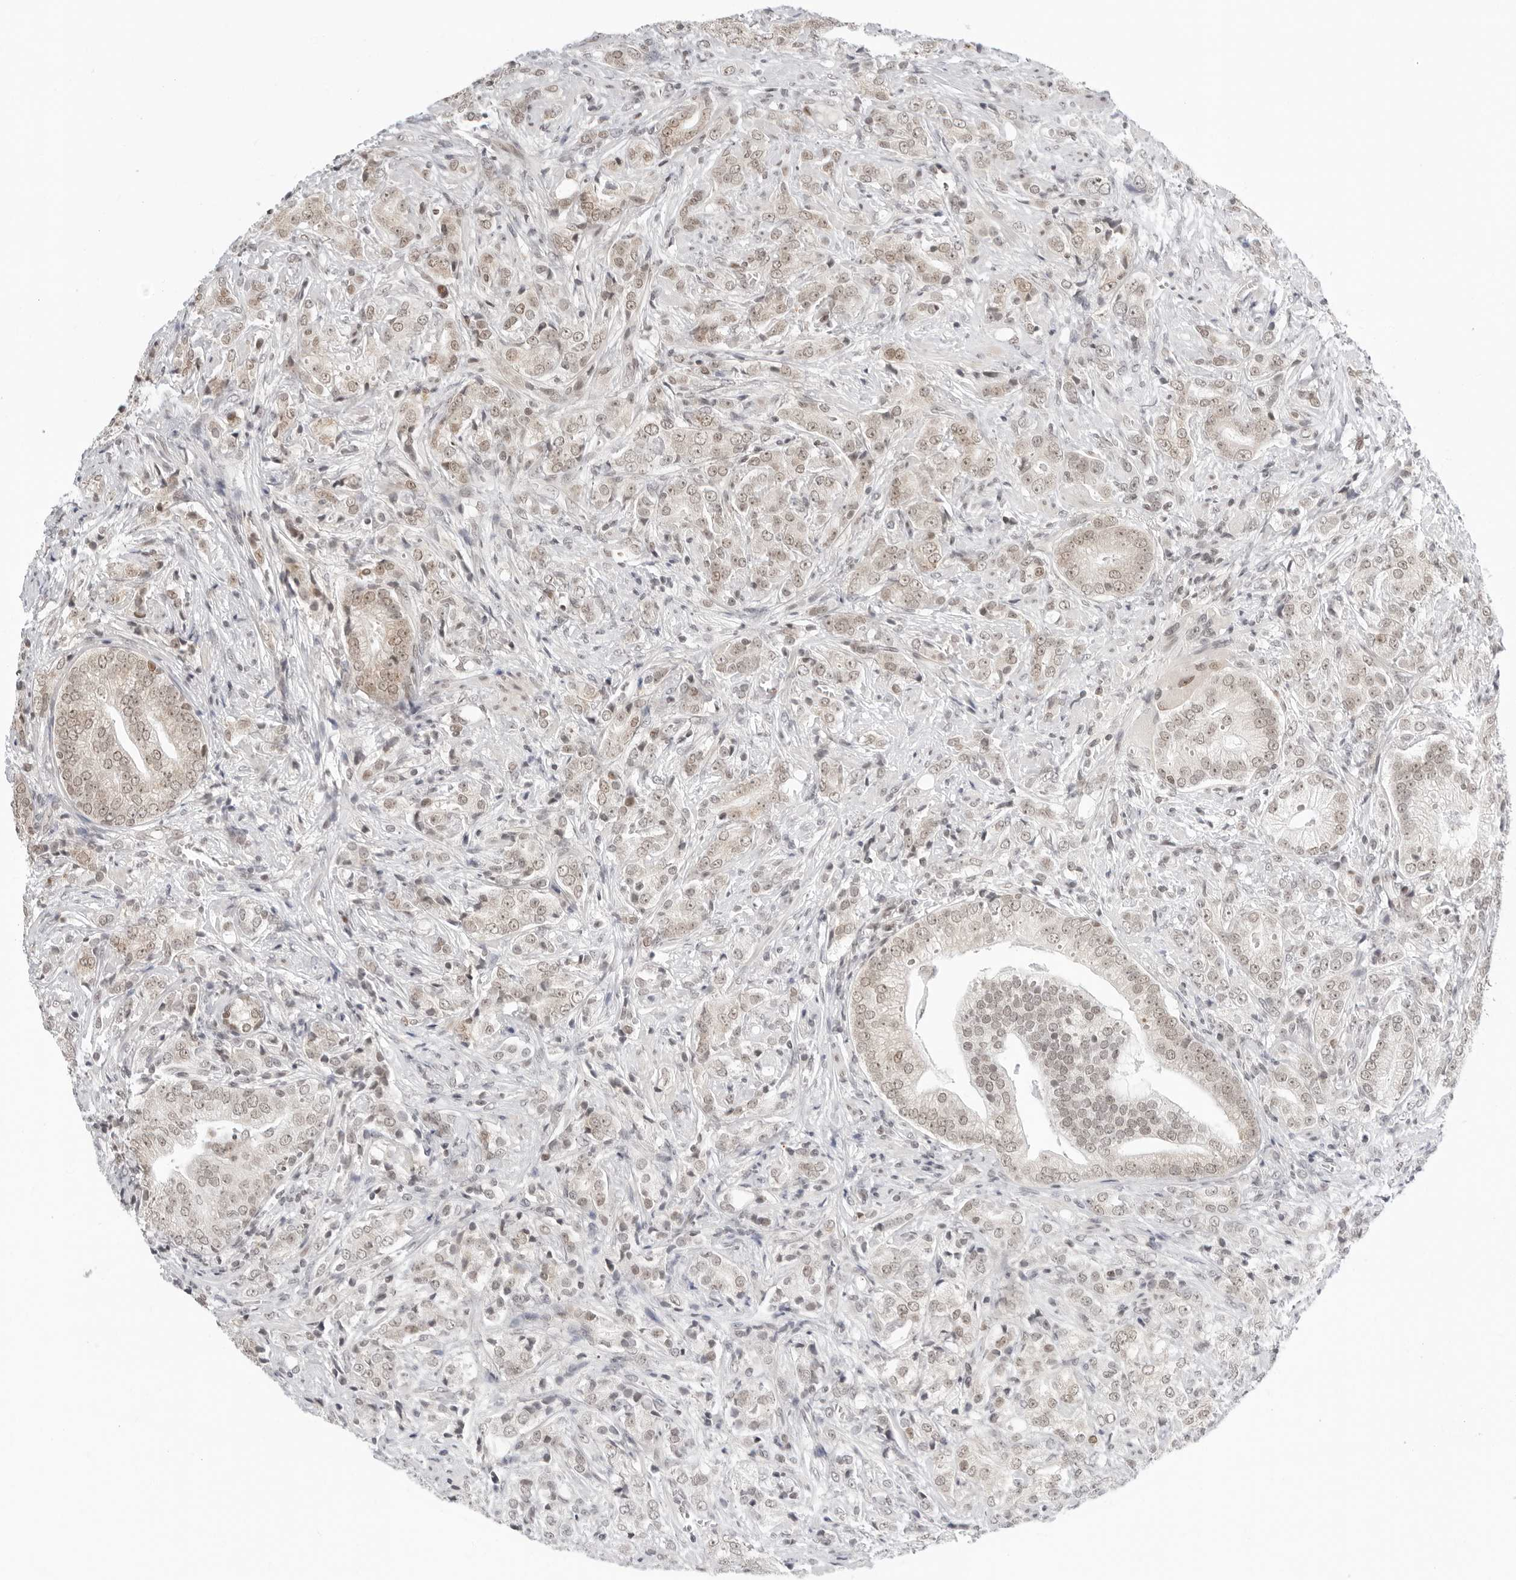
{"staining": {"intensity": "moderate", "quantity": "25%-75%", "location": "nuclear"}, "tissue": "prostate cancer", "cell_type": "Tumor cells", "image_type": "cancer", "snomed": [{"axis": "morphology", "description": "Adenocarcinoma, High grade"}, {"axis": "topography", "description": "Prostate"}], "caption": "This is a micrograph of immunohistochemistry (IHC) staining of high-grade adenocarcinoma (prostate), which shows moderate positivity in the nuclear of tumor cells.", "gene": "MSH6", "patient": {"sex": "male", "age": 57}}